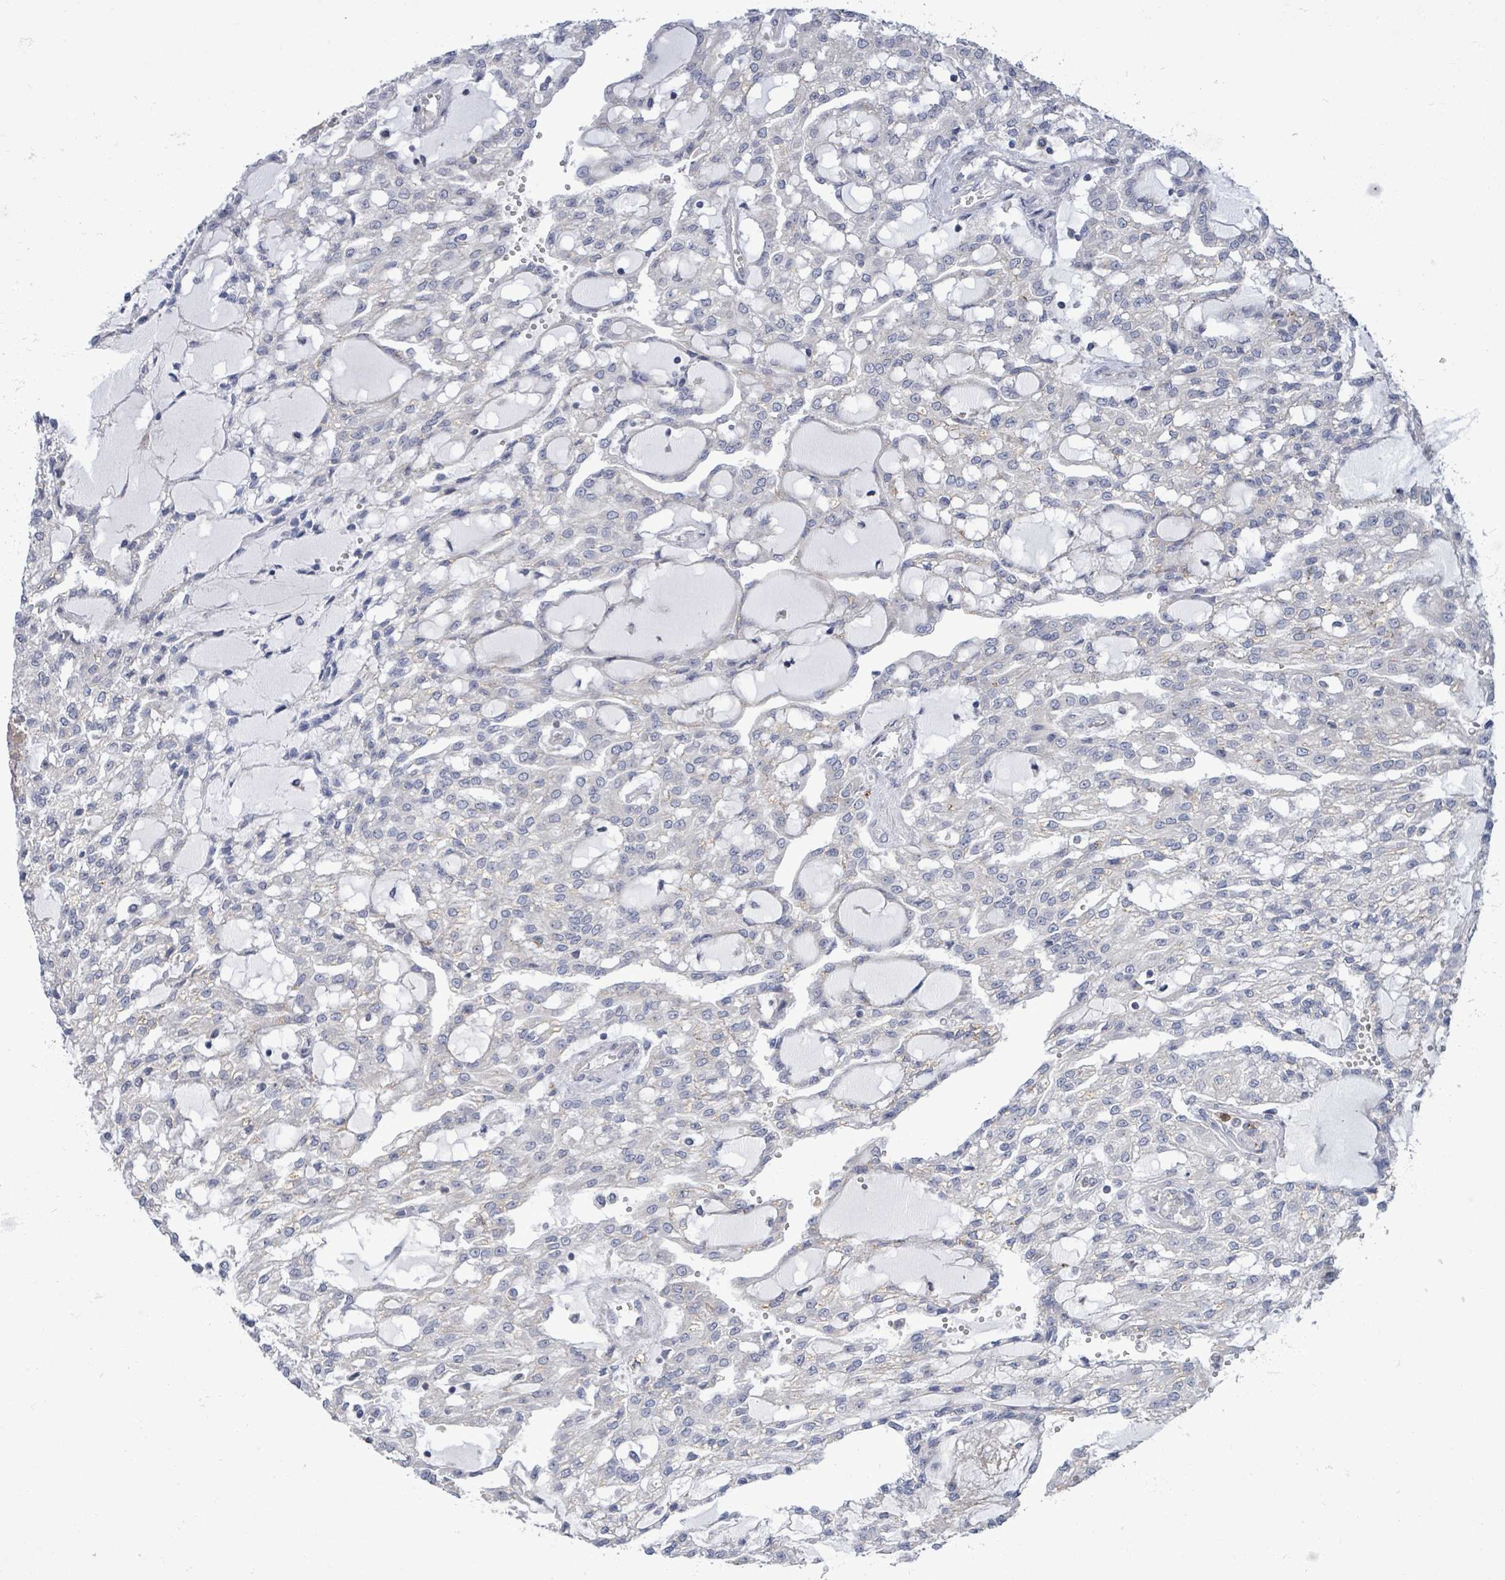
{"staining": {"intensity": "negative", "quantity": "none", "location": "none"}, "tissue": "renal cancer", "cell_type": "Tumor cells", "image_type": "cancer", "snomed": [{"axis": "morphology", "description": "Adenocarcinoma, NOS"}, {"axis": "topography", "description": "Kidney"}], "caption": "Renal adenocarcinoma stained for a protein using immunohistochemistry reveals no staining tumor cells.", "gene": "SAR1A", "patient": {"sex": "male", "age": 63}}